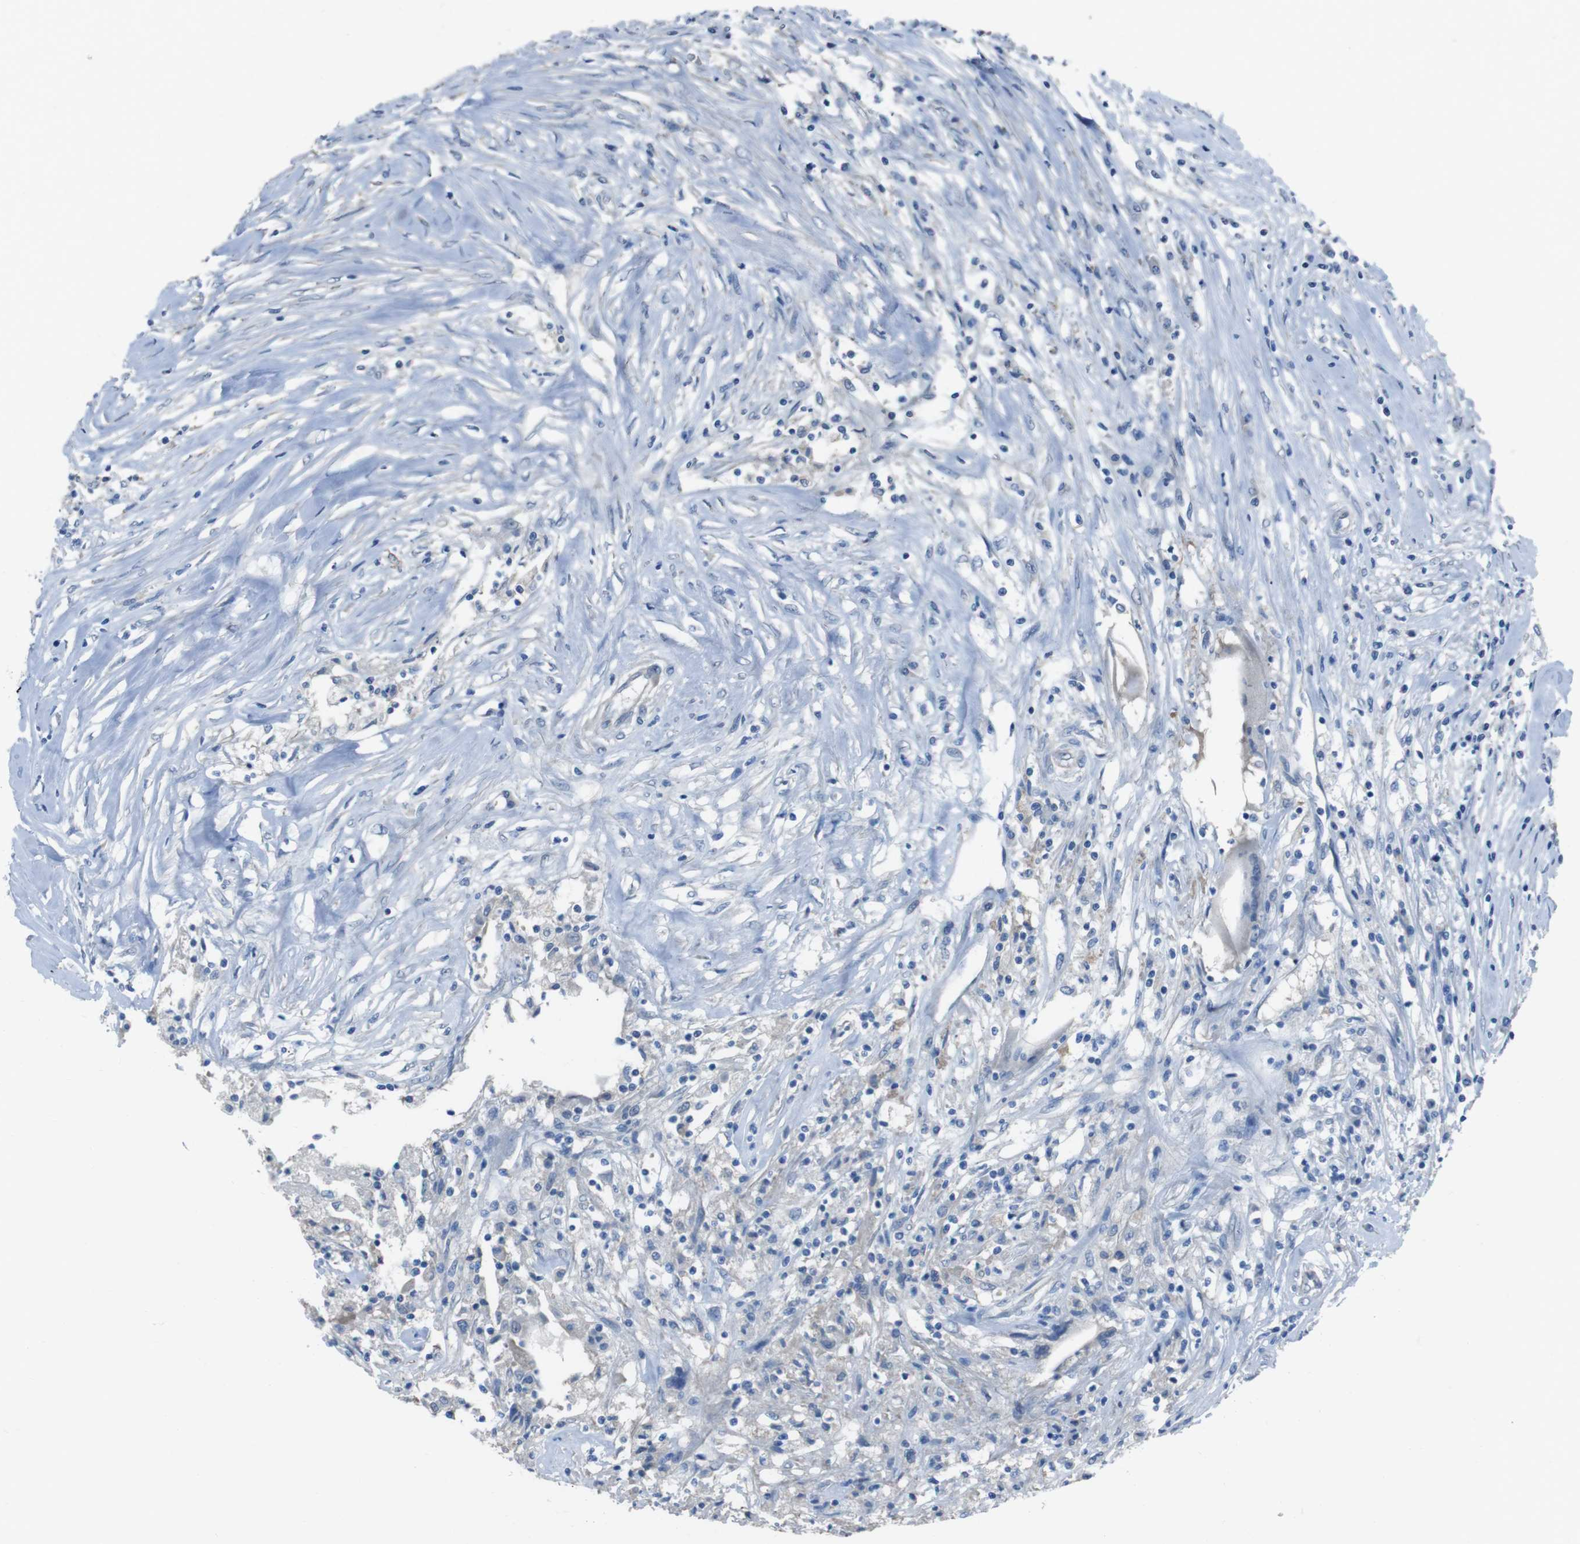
{"staining": {"intensity": "negative", "quantity": "none", "location": "none"}, "tissue": "colorectal cancer", "cell_type": "Tumor cells", "image_type": "cancer", "snomed": [{"axis": "morphology", "description": "Adenocarcinoma, NOS"}, {"axis": "topography", "description": "Rectum"}], "caption": "The immunohistochemistry photomicrograph has no significant positivity in tumor cells of colorectal adenocarcinoma tissue.", "gene": "CYP2C8", "patient": {"sex": "male", "age": 63}}